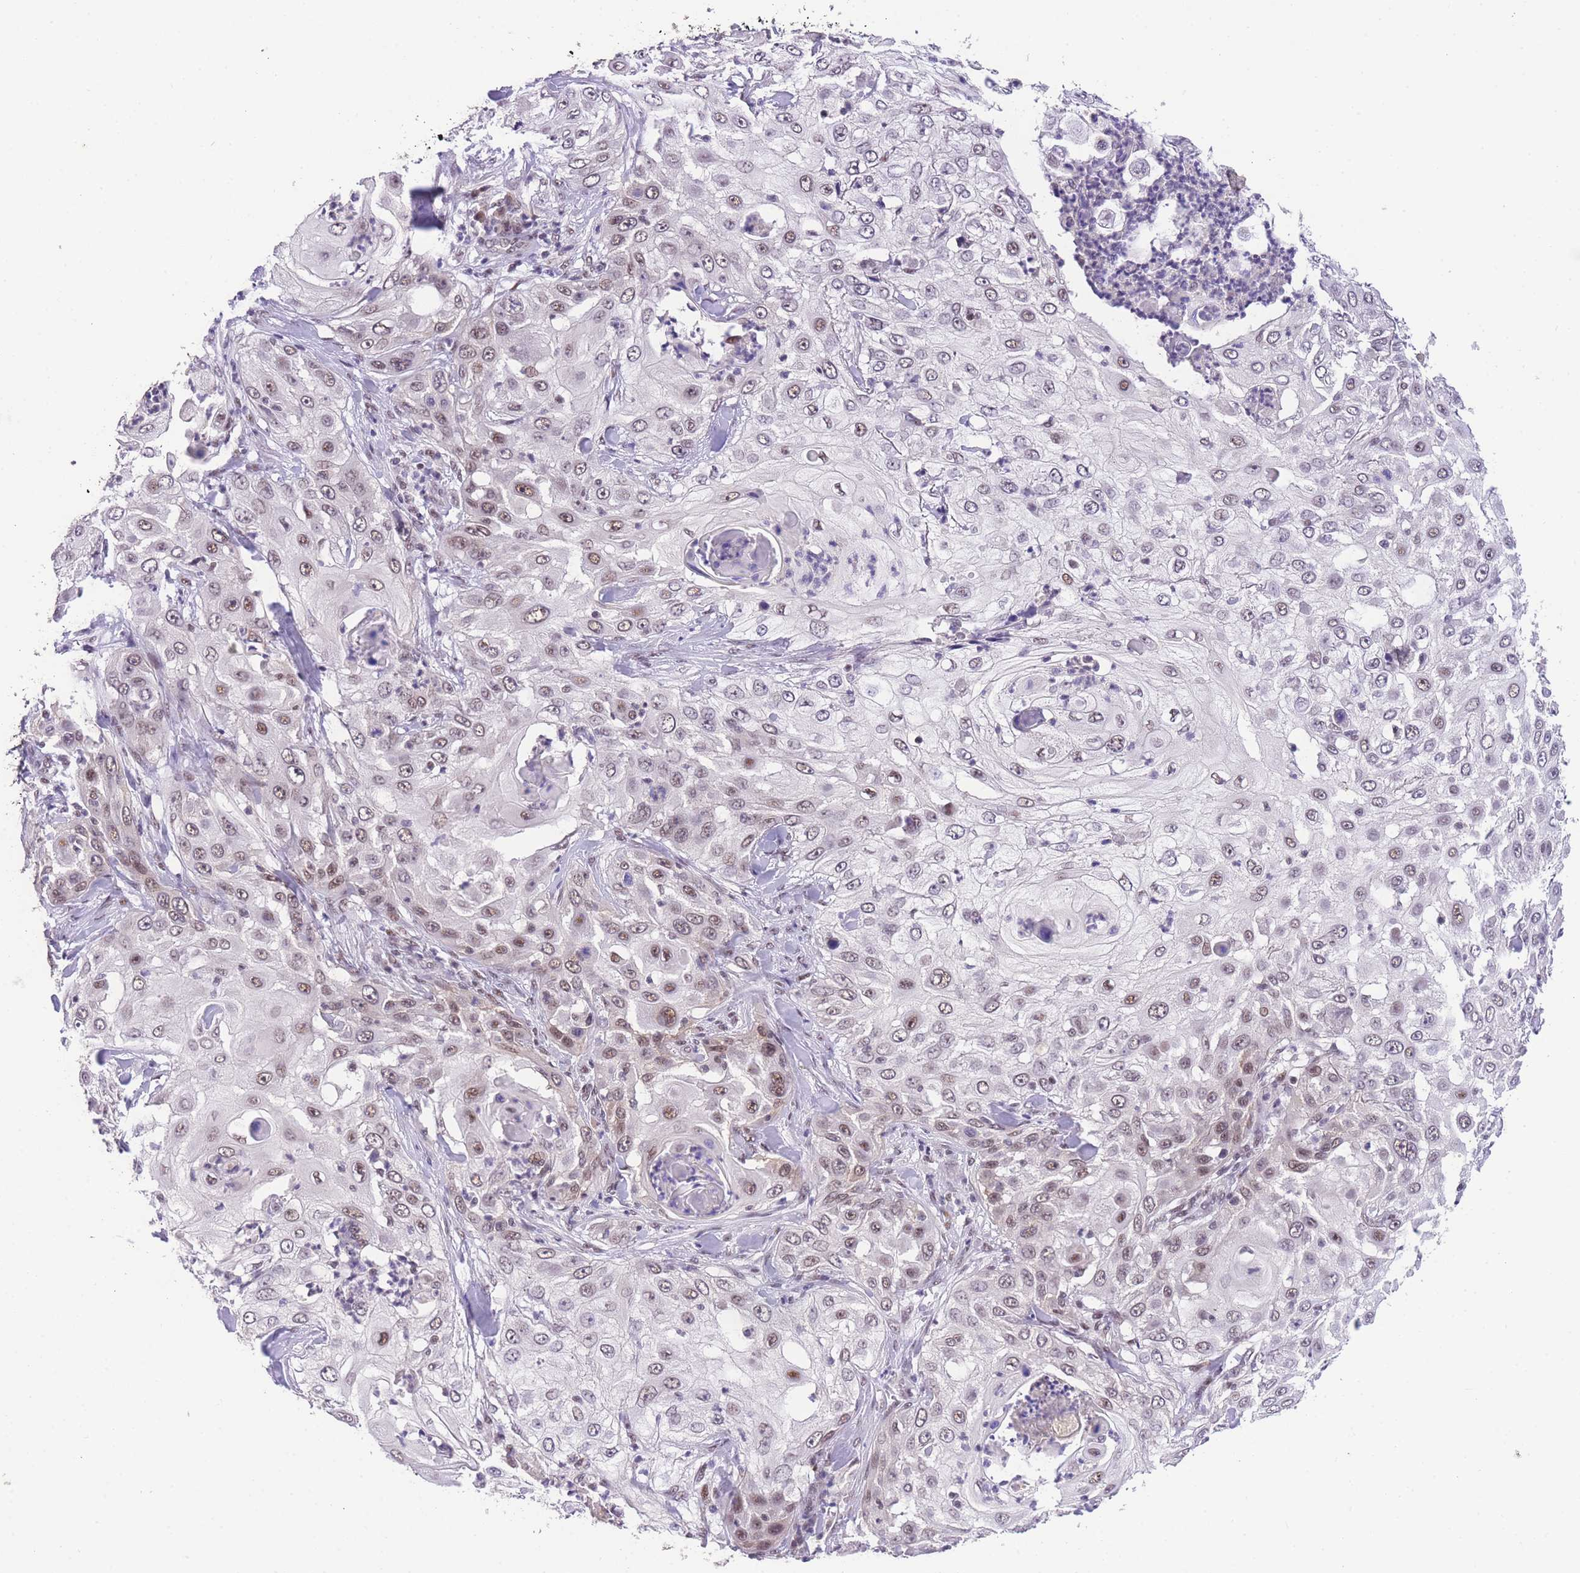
{"staining": {"intensity": "moderate", "quantity": "25%-75%", "location": "nuclear"}, "tissue": "skin cancer", "cell_type": "Tumor cells", "image_type": "cancer", "snomed": [{"axis": "morphology", "description": "Squamous cell carcinoma, NOS"}, {"axis": "topography", "description": "Skin"}], "caption": "Human squamous cell carcinoma (skin) stained with a protein marker reveals moderate staining in tumor cells.", "gene": "SLC35F2", "patient": {"sex": "female", "age": 44}}